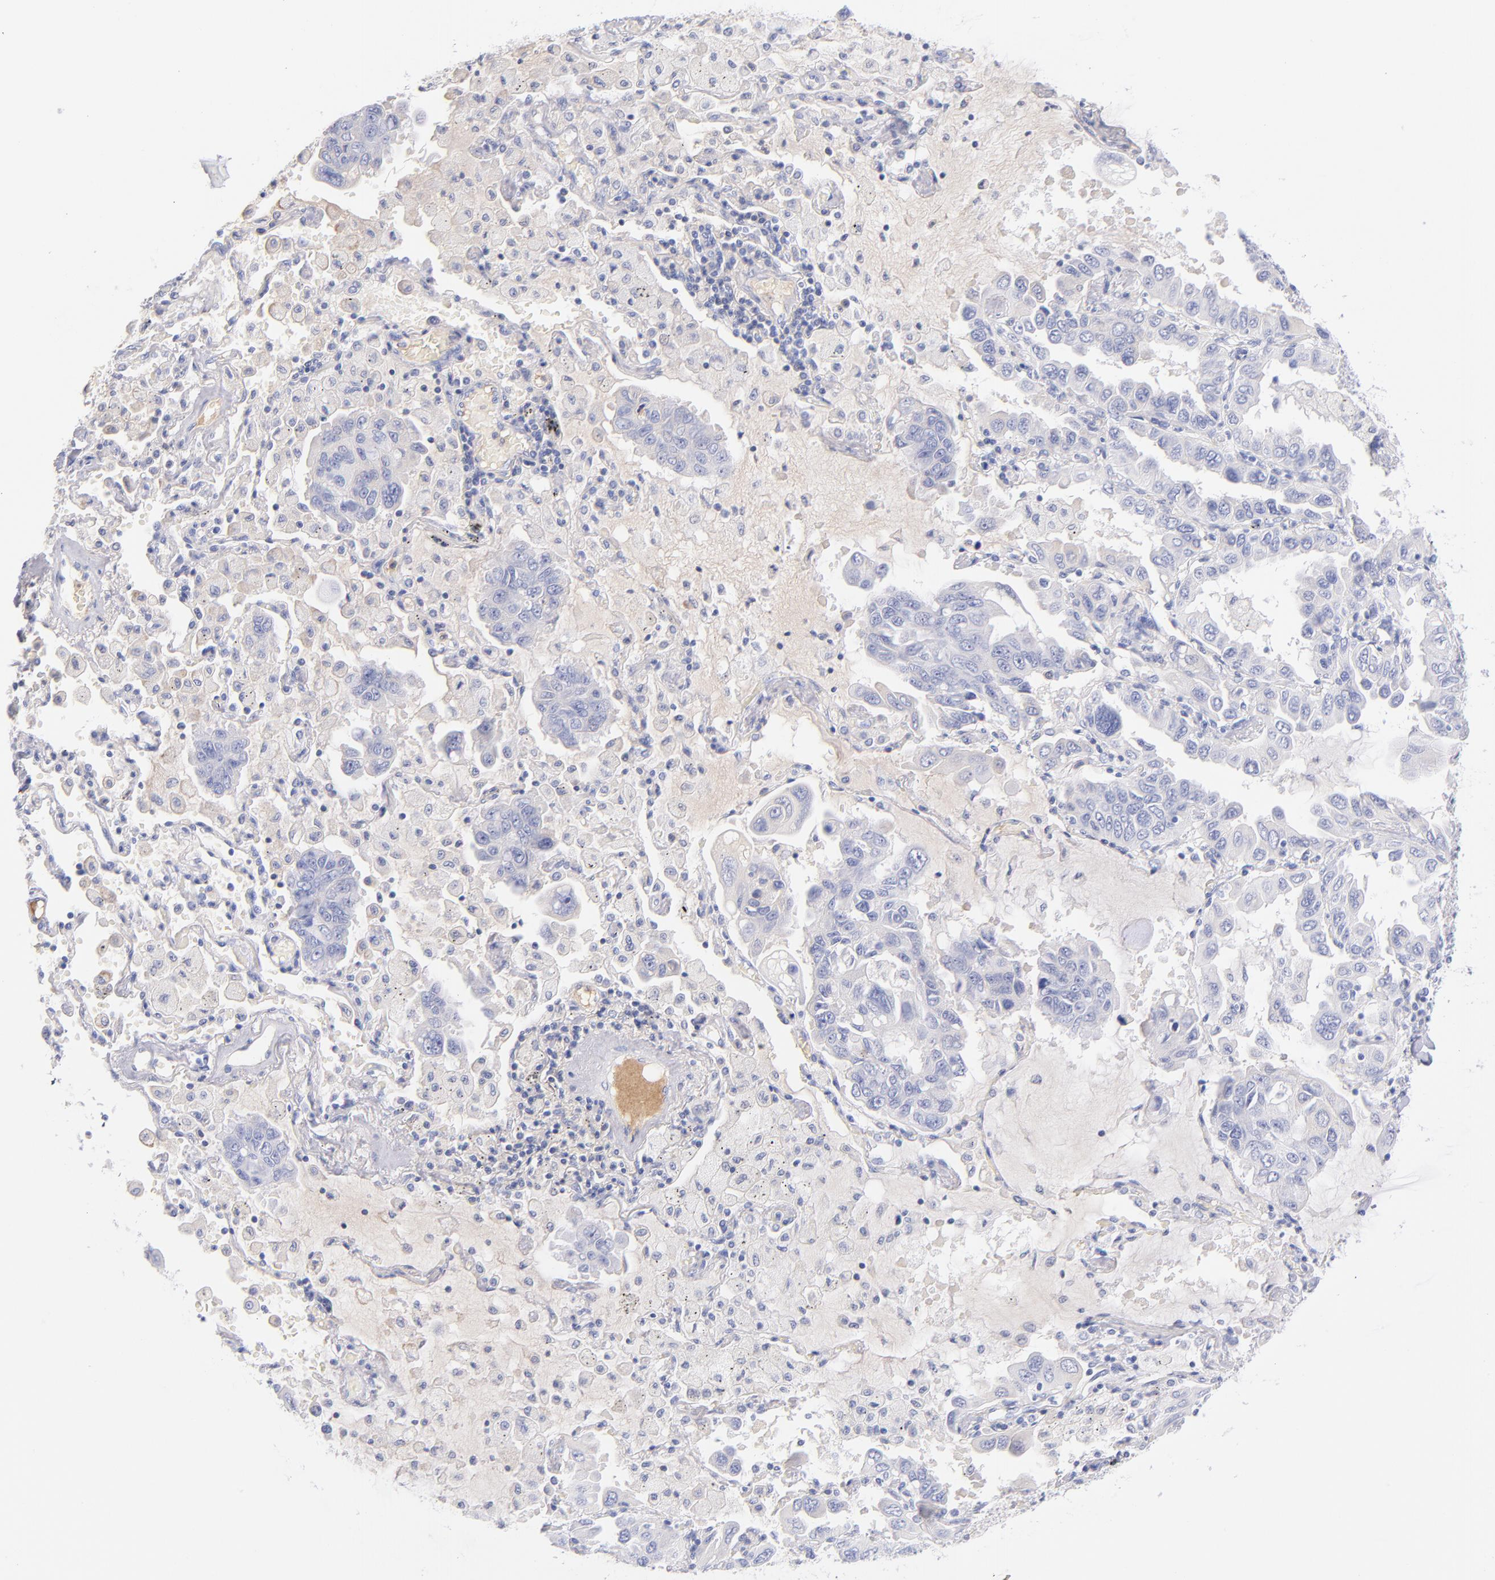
{"staining": {"intensity": "negative", "quantity": "none", "location": "none"}, "tissue": "lung cancer", "cell_type": "Tumor cells", "image_type": "cancer", "snomed": [{"axis": "morphology", "description": "Adenocarcinoma, NOS"}, {"axis": "topography", "description": "Lung"}], "caption": "The IHC image has no significant expression in tumor cells of adenocarcinoma (lung) tissue.", "gene": "HP", "patient": {"sex": "male", "age": 64}}